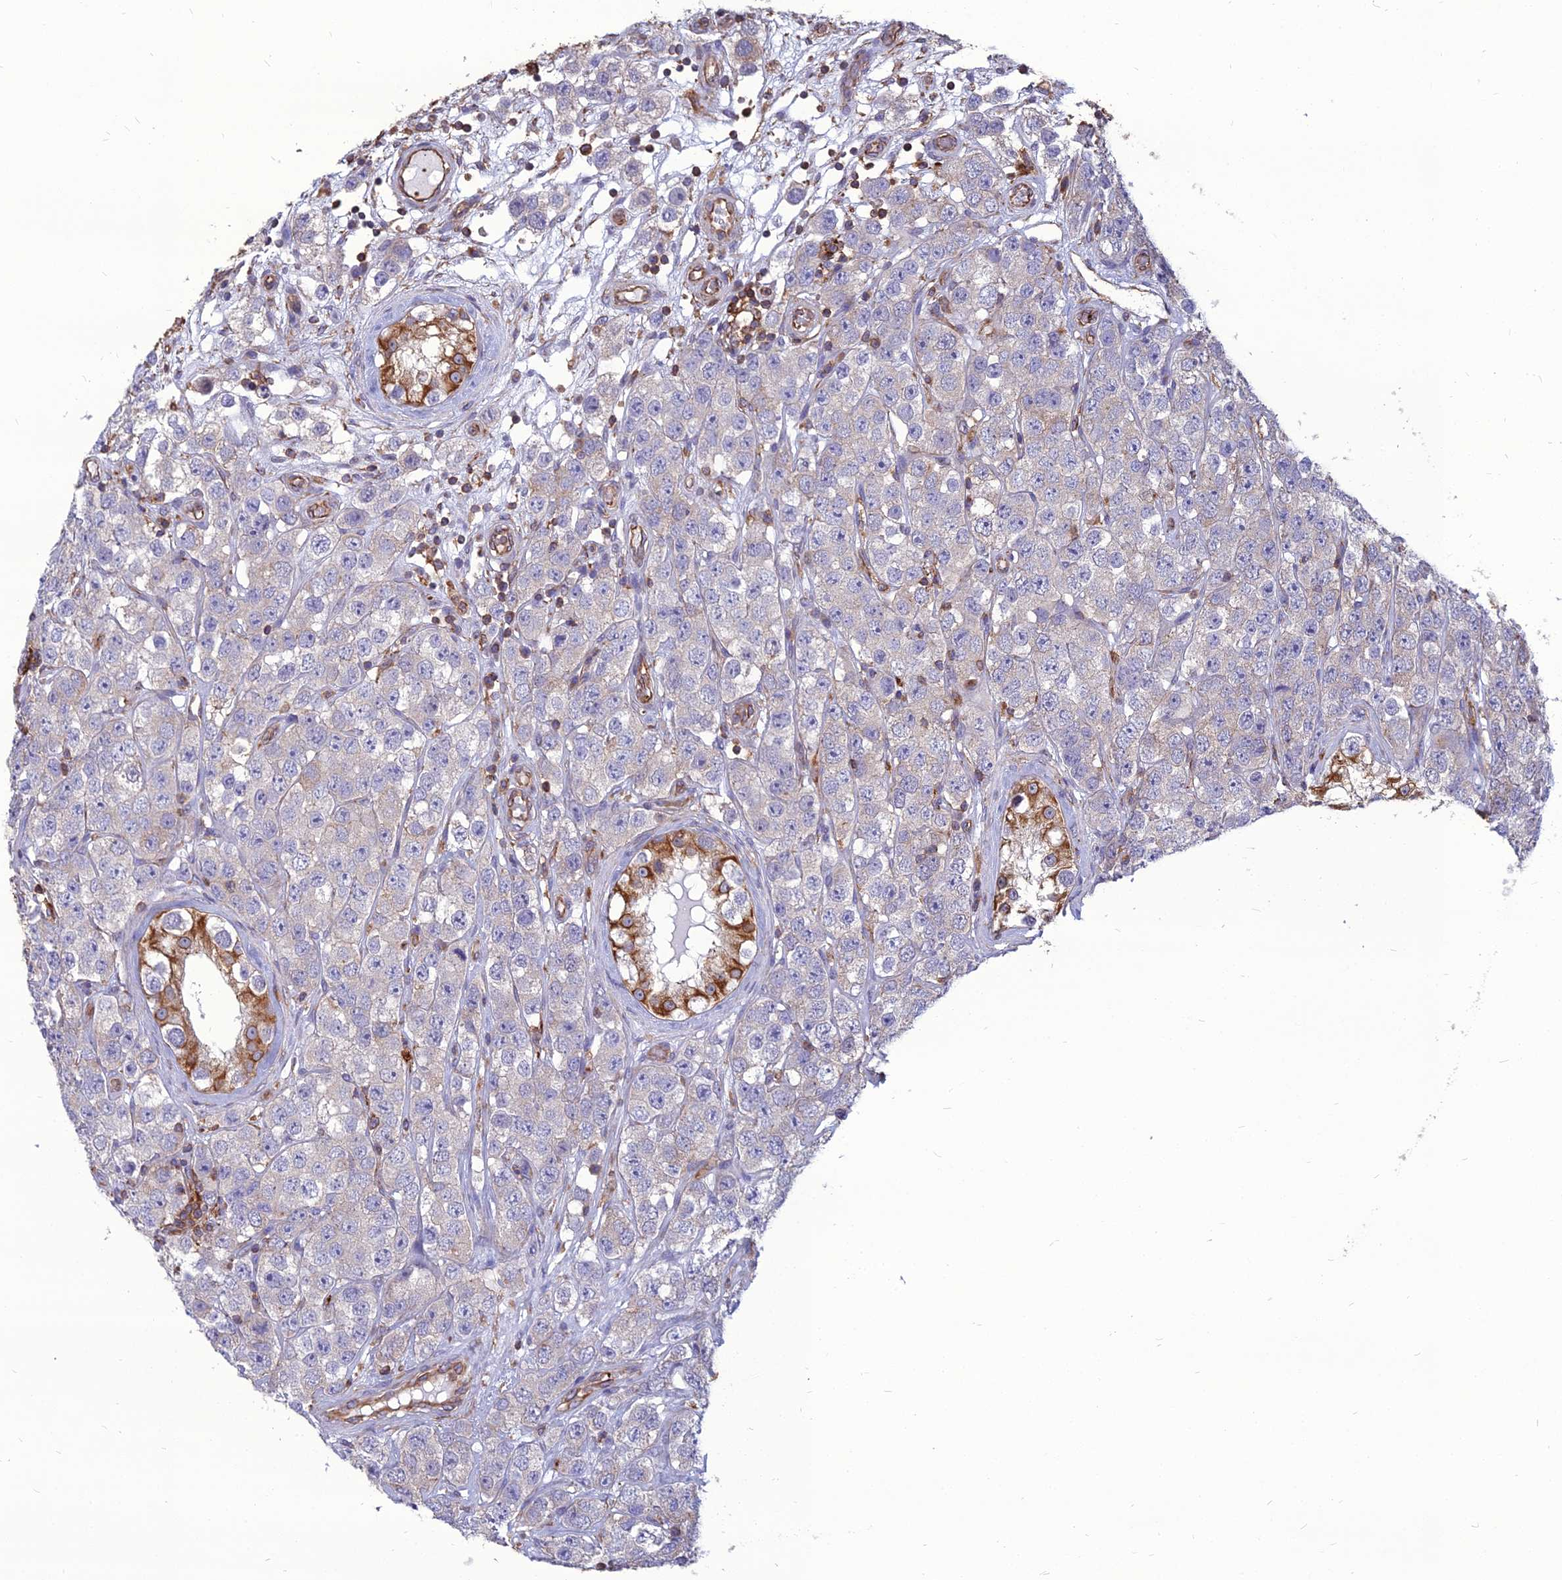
{"staining": {"intensity": "negative", "quantity": "none", "location": "none"}, "tissue": "testis cancer", "cell_type": "Tumor cells", "image_type": "cancer", "snomed": [{"axis": "morphology", "description": "Seminoma, NOS"}, {"axis": "topography", "description": "Testis"}], "caption": "A high-resolution micrograph shows IHC staining of testis cancer, which reveals no significant staining in tumor cells. Nuclei are stained in blue.", "gene": "PSMD11", "patient": {"sex": "male", "age": 28}}